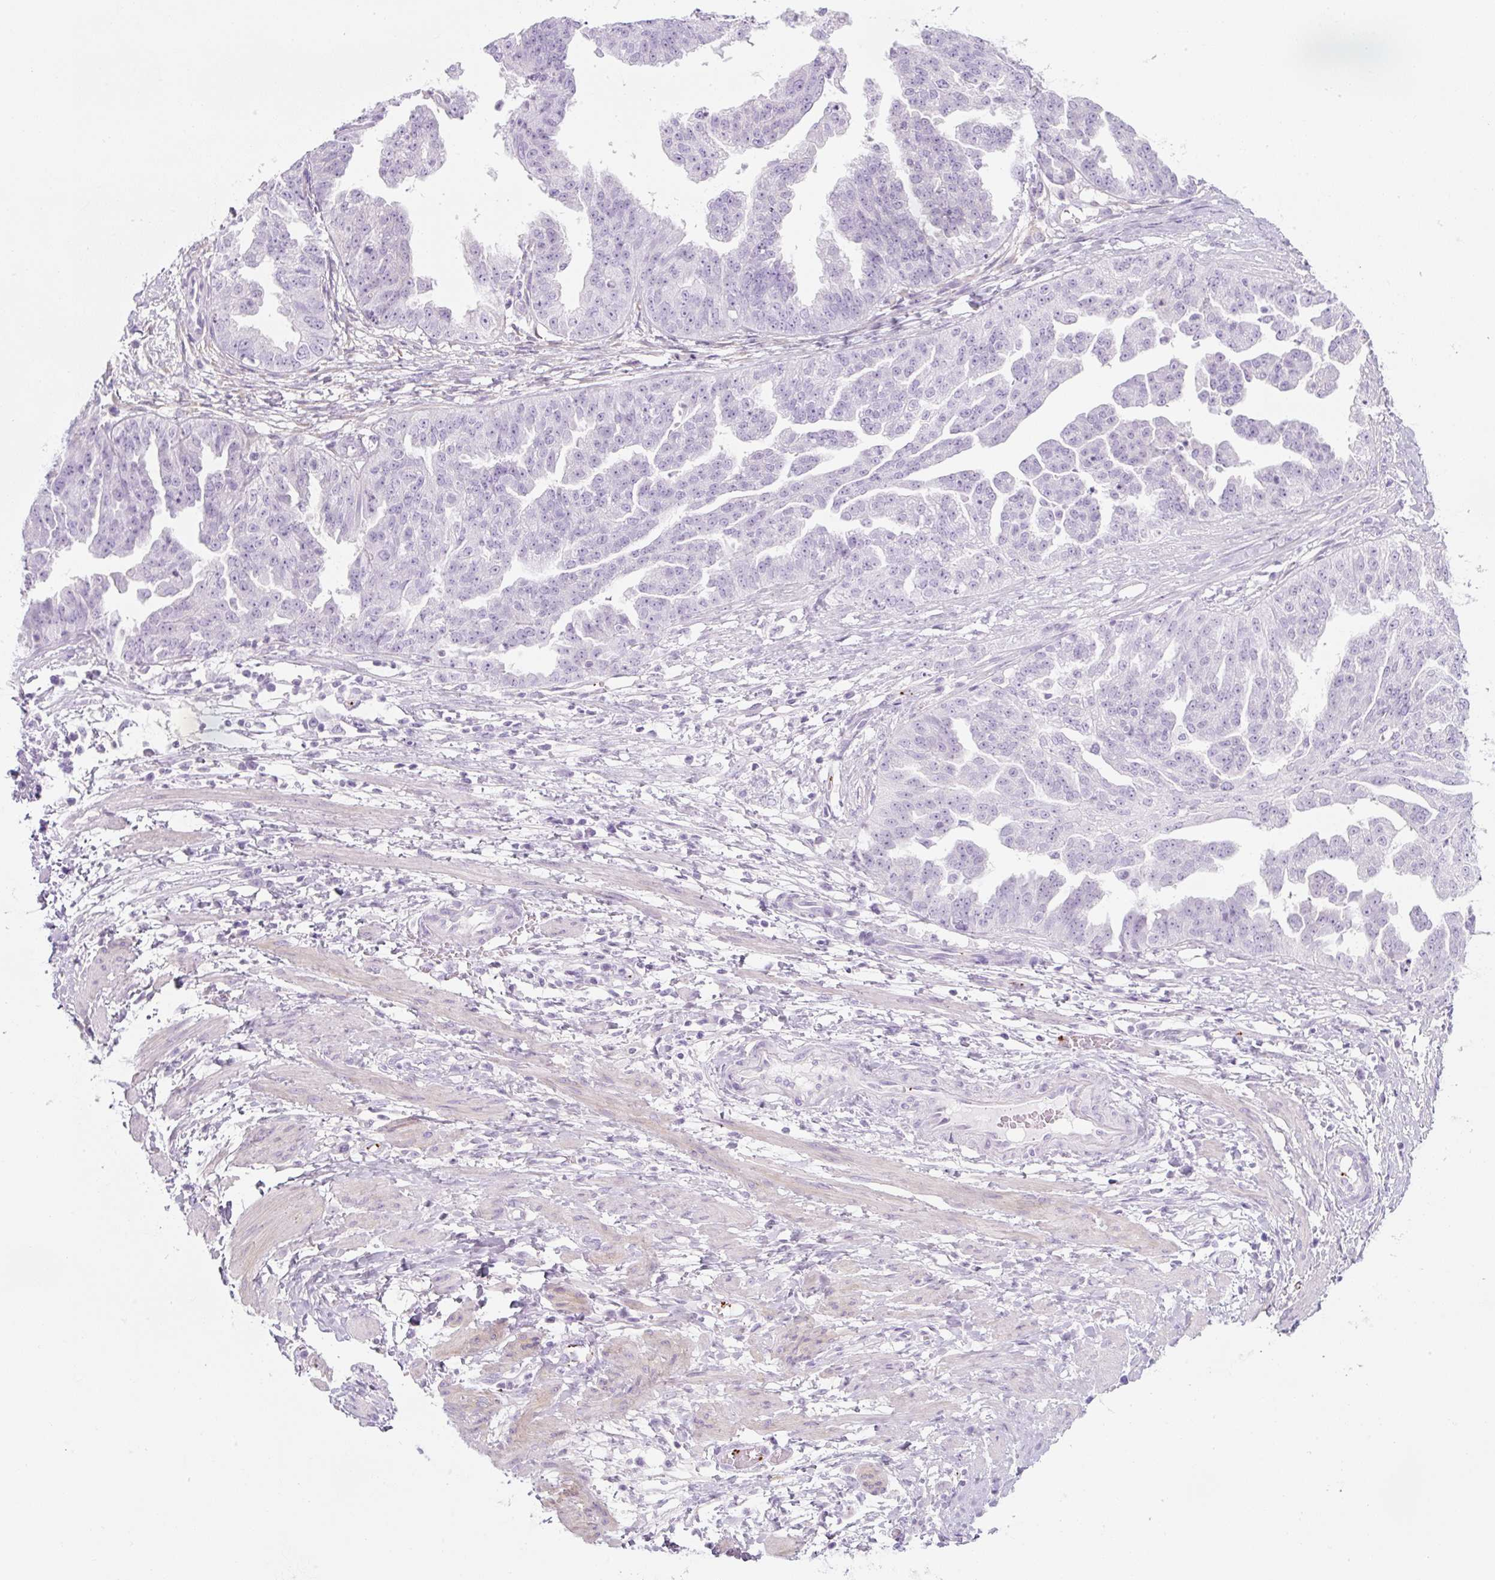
{"staining": {"intensity": "negative", "quantity": "none", "location": "none"}, "tissue": "ovarian cancer", "cell_type": "Tumor cells", "image_type": "cancer", "snomed": [{"axis": "morphology", "description": "Cystadenocarcinoma, serous, NOS"}, {"axis": "topography", "description": "Ovary"}], "caption": "Protein analysis of ovarian cancer (serous cystadenocarcinoma) demonstrates no significant positivity in tumor cells.", "gene": "PF4V1", "patient": {"sex": "female", "age": 58}}